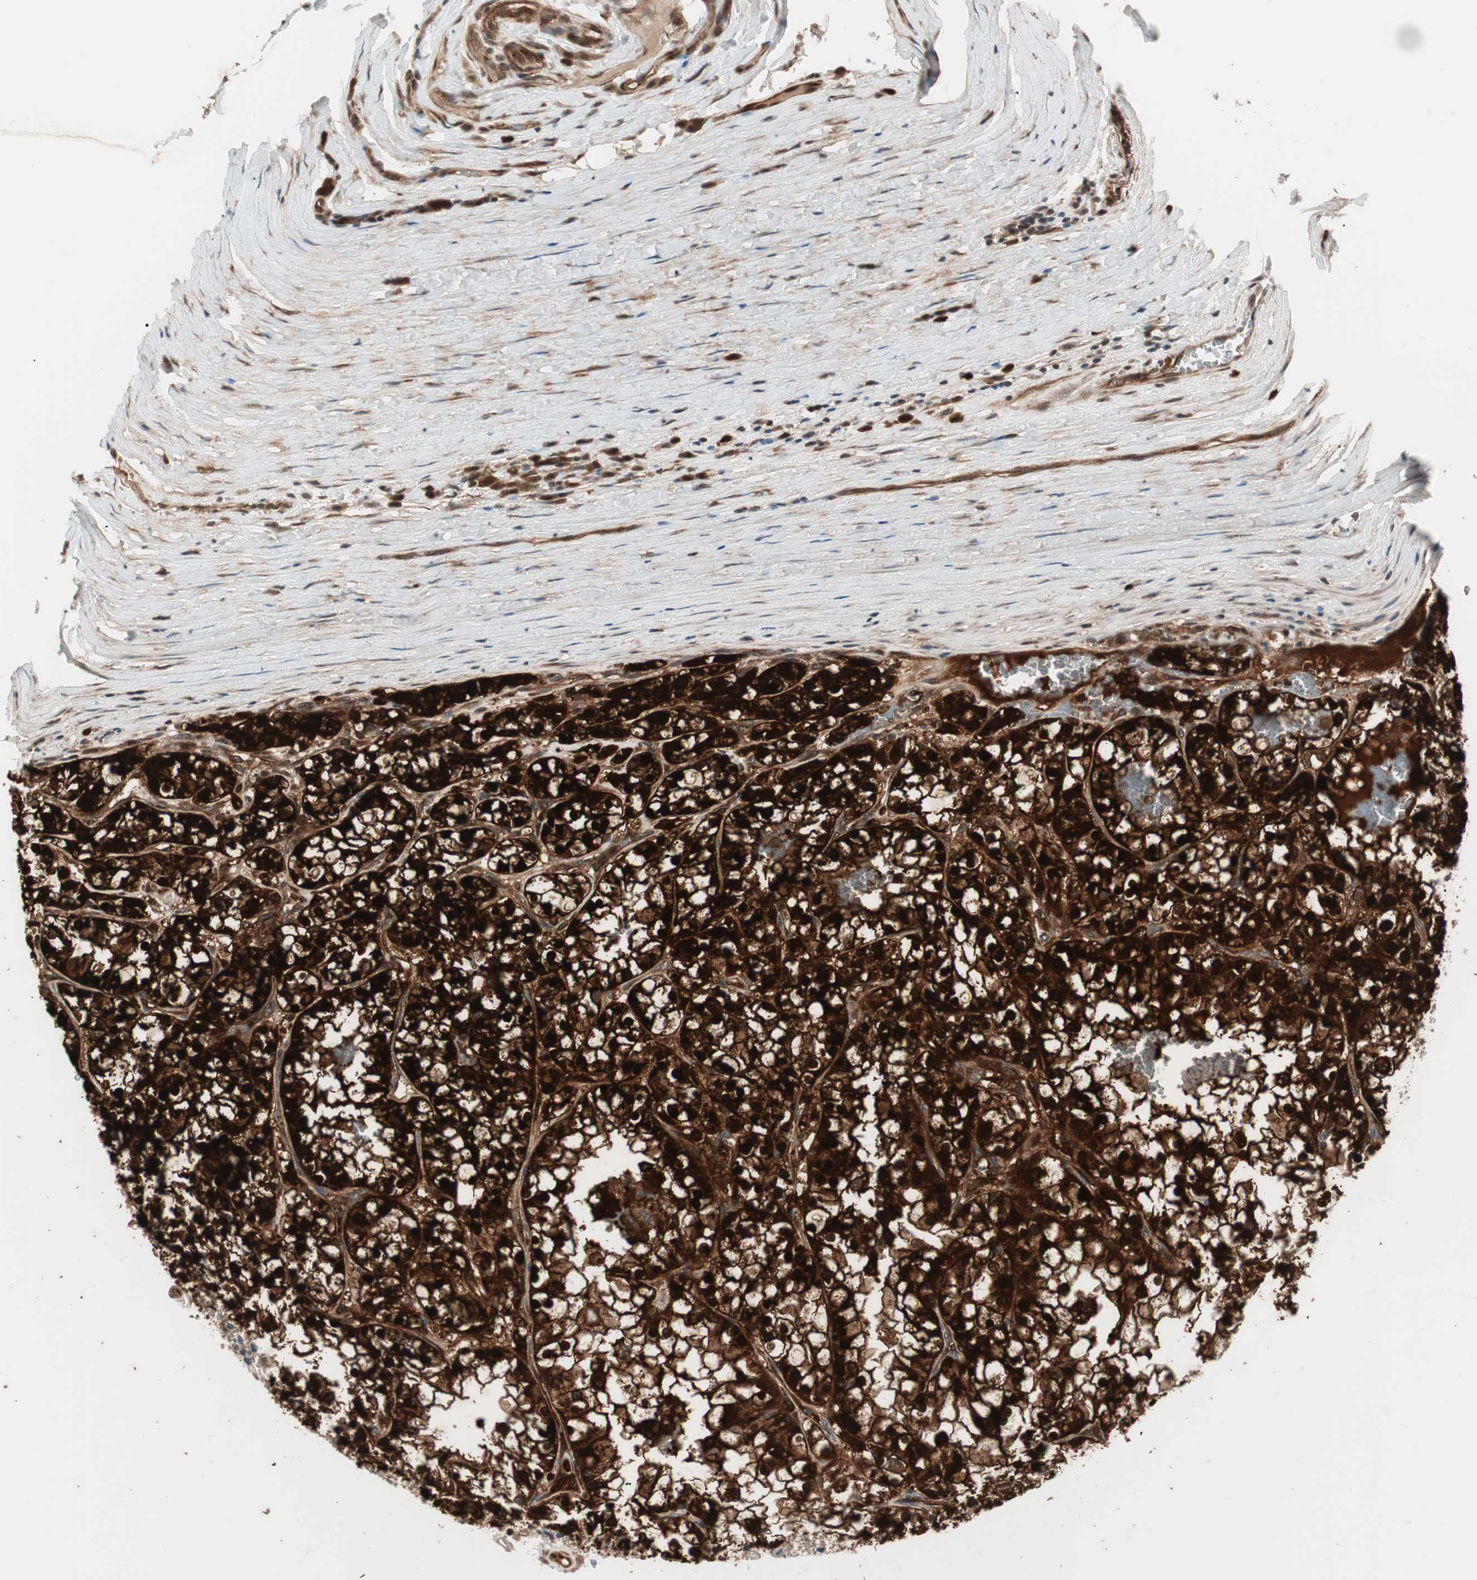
{"staining": {"intensity": "strong", "quantity": ">75%", "location": "cytoplasmic/membranous,nuclear"}, "tissue": "renal cancer", "cell_type": "Tumor cells", "image_type": "cancer", "snomed": [{"axis": "morphology", "description": "Adenocarcinoma, NOS"}, {"axis": "topography", "description": "Kidney"}], "caption": "Renal cancer was stained to show a protein in brown. There is high levels of strong cytoplasmic/membranous and nuclear staining in approximately >75% of tumor cells.", "gene": "PRKG2", "patient": {"sex": "female", "age": 52}}